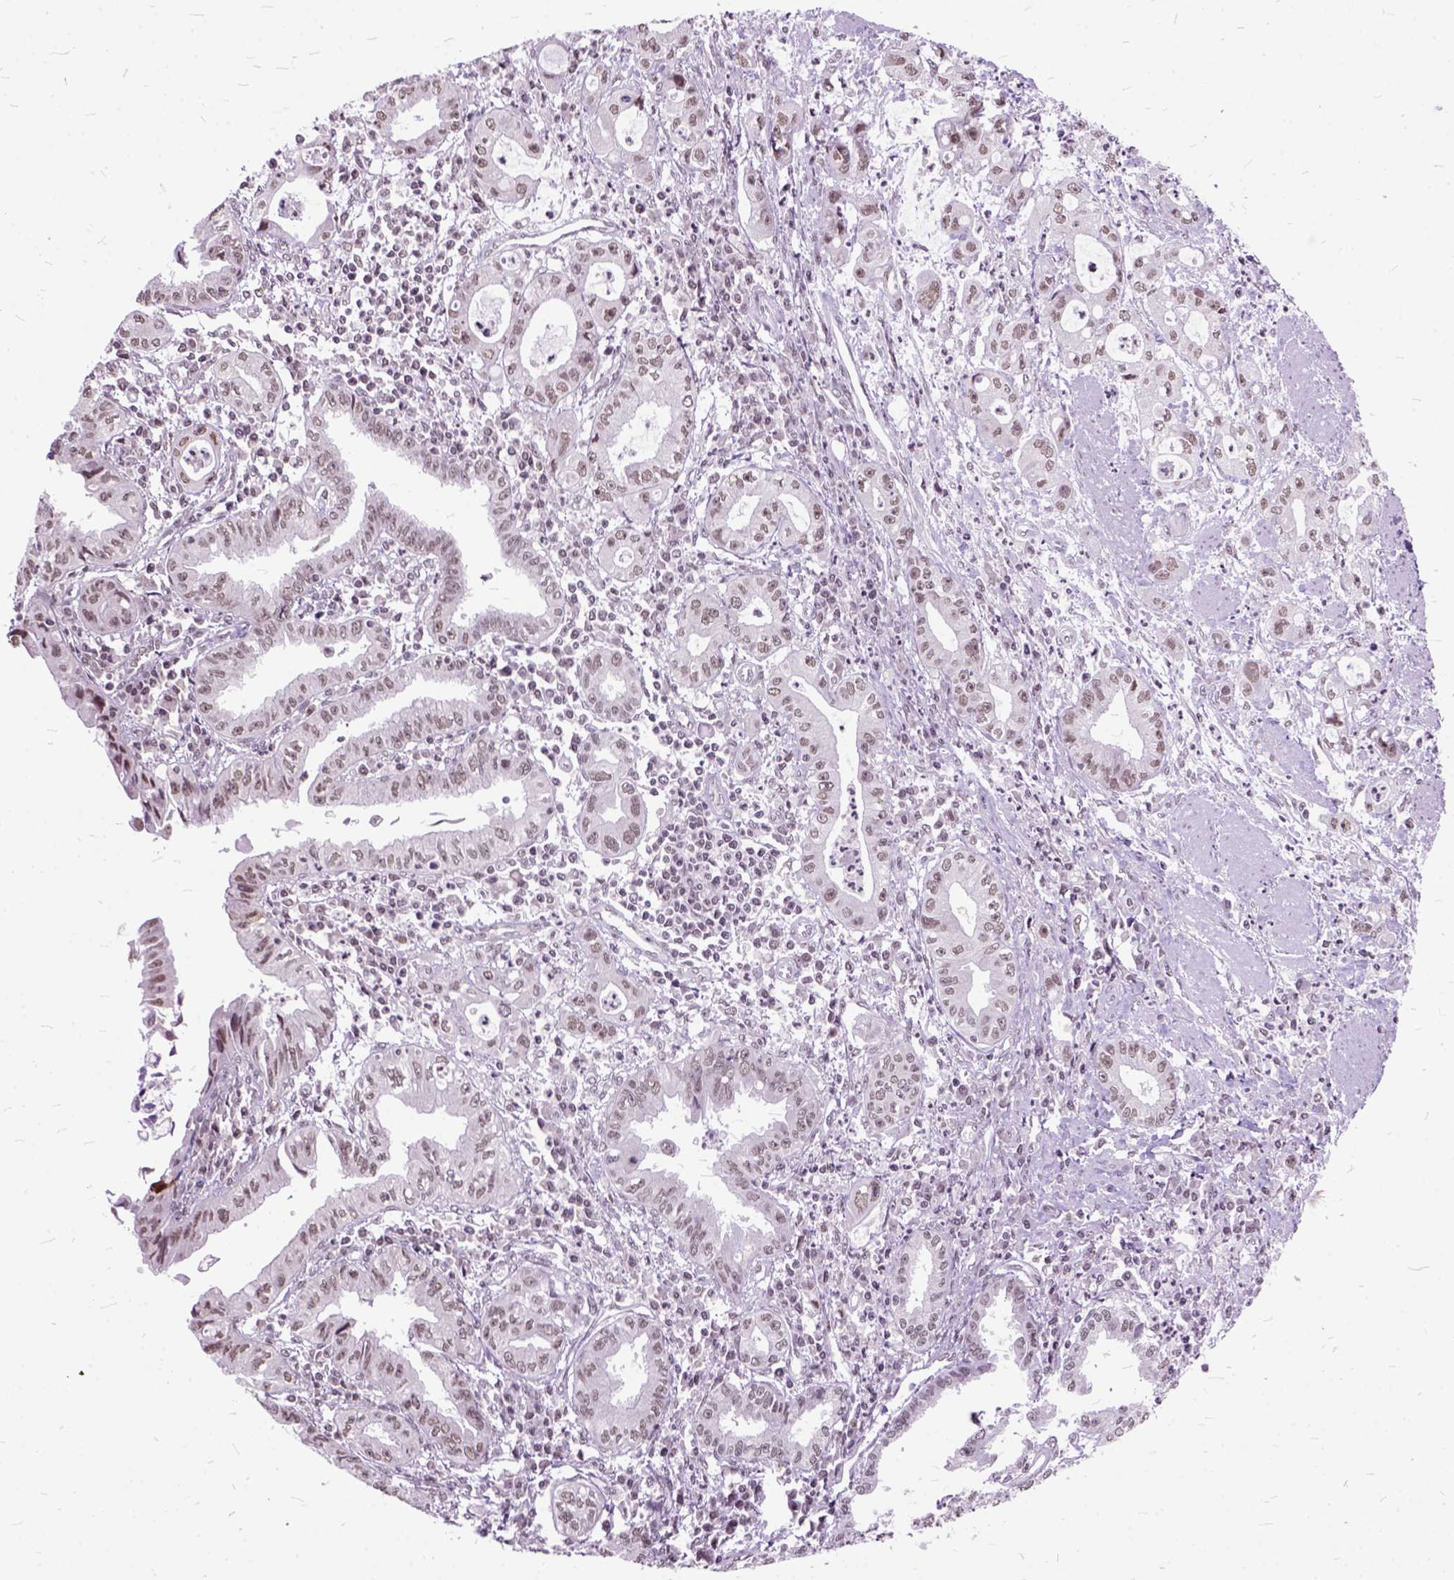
{"staining": {"intensity": "weak", "quantity": ">75%", "location": "nuclear"}, "tissue": "pancreatic cancer", "cell_type": "Tumor cells", "image_type": "cancer", "snomed": [{"axis": "morphology", "description": "Adenocarcinoma, NOS"}, {"axis": "topography", "description": "Pancreas"}], "caption": "Weak nuclear staining for a protein is present in approximately >75% of tumor cells of pancreatic adenocarcinoma using IHC.", "gene": "ORC5", "patient": {"sex": "male", "age": 72}}